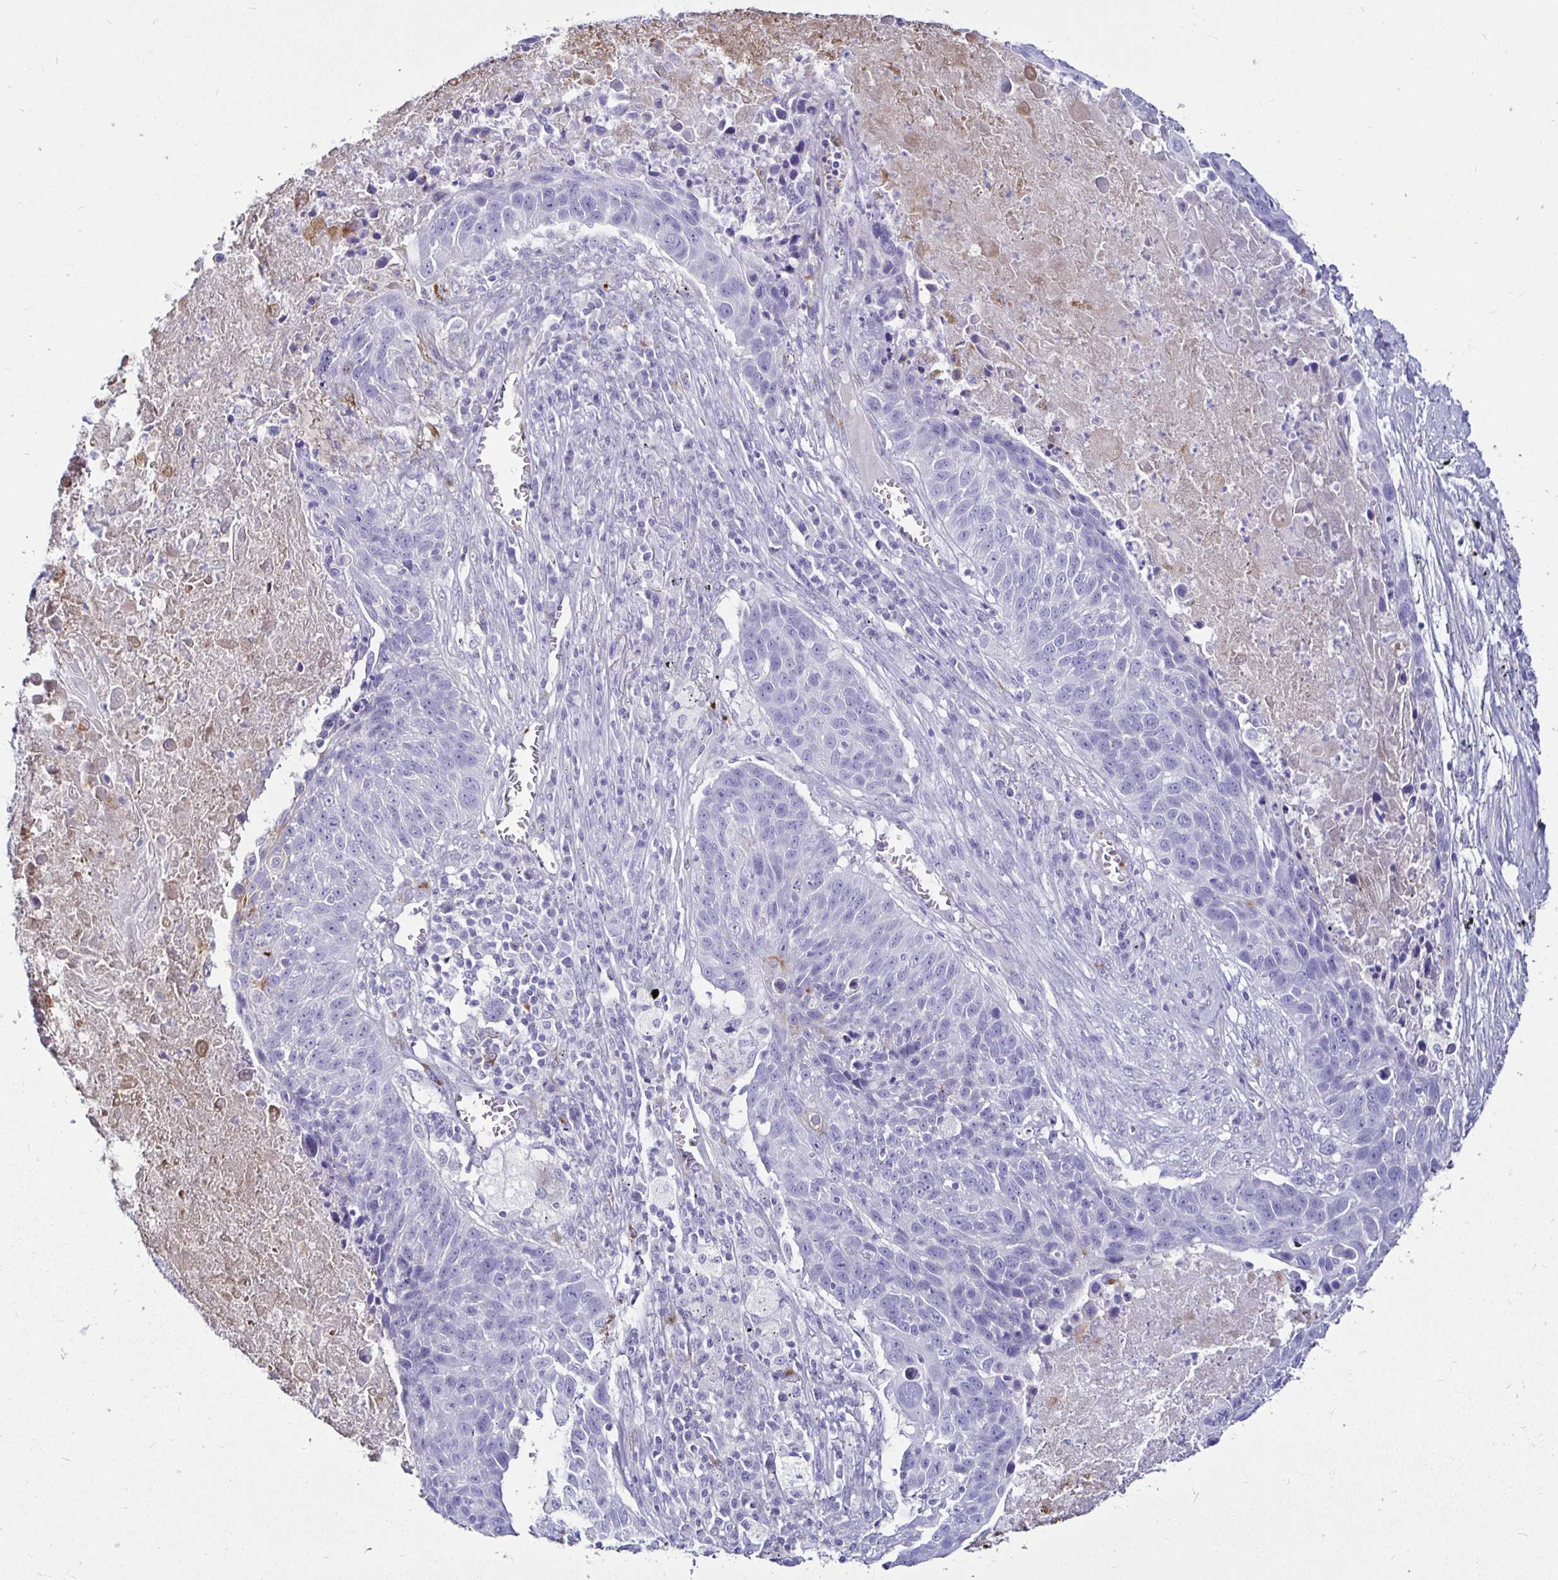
{"staining": {"intensity": "negative", "quantity": "none", "location": "none"}, "tissue": "lung cancer", "cell_type": "Tumor cells", "image_type": "cancer", "snomed": [{"axis": "morphology", "description": "Squamous cell carcinoma, NOS"}, {"axis": "topography", "description": "Lung"}], "caption": "Tumor cells show no significant staining in squamous cell carcinoma (lung).", "gene": "TIMP1", "patient": {"sex": "male", "age": 78}}